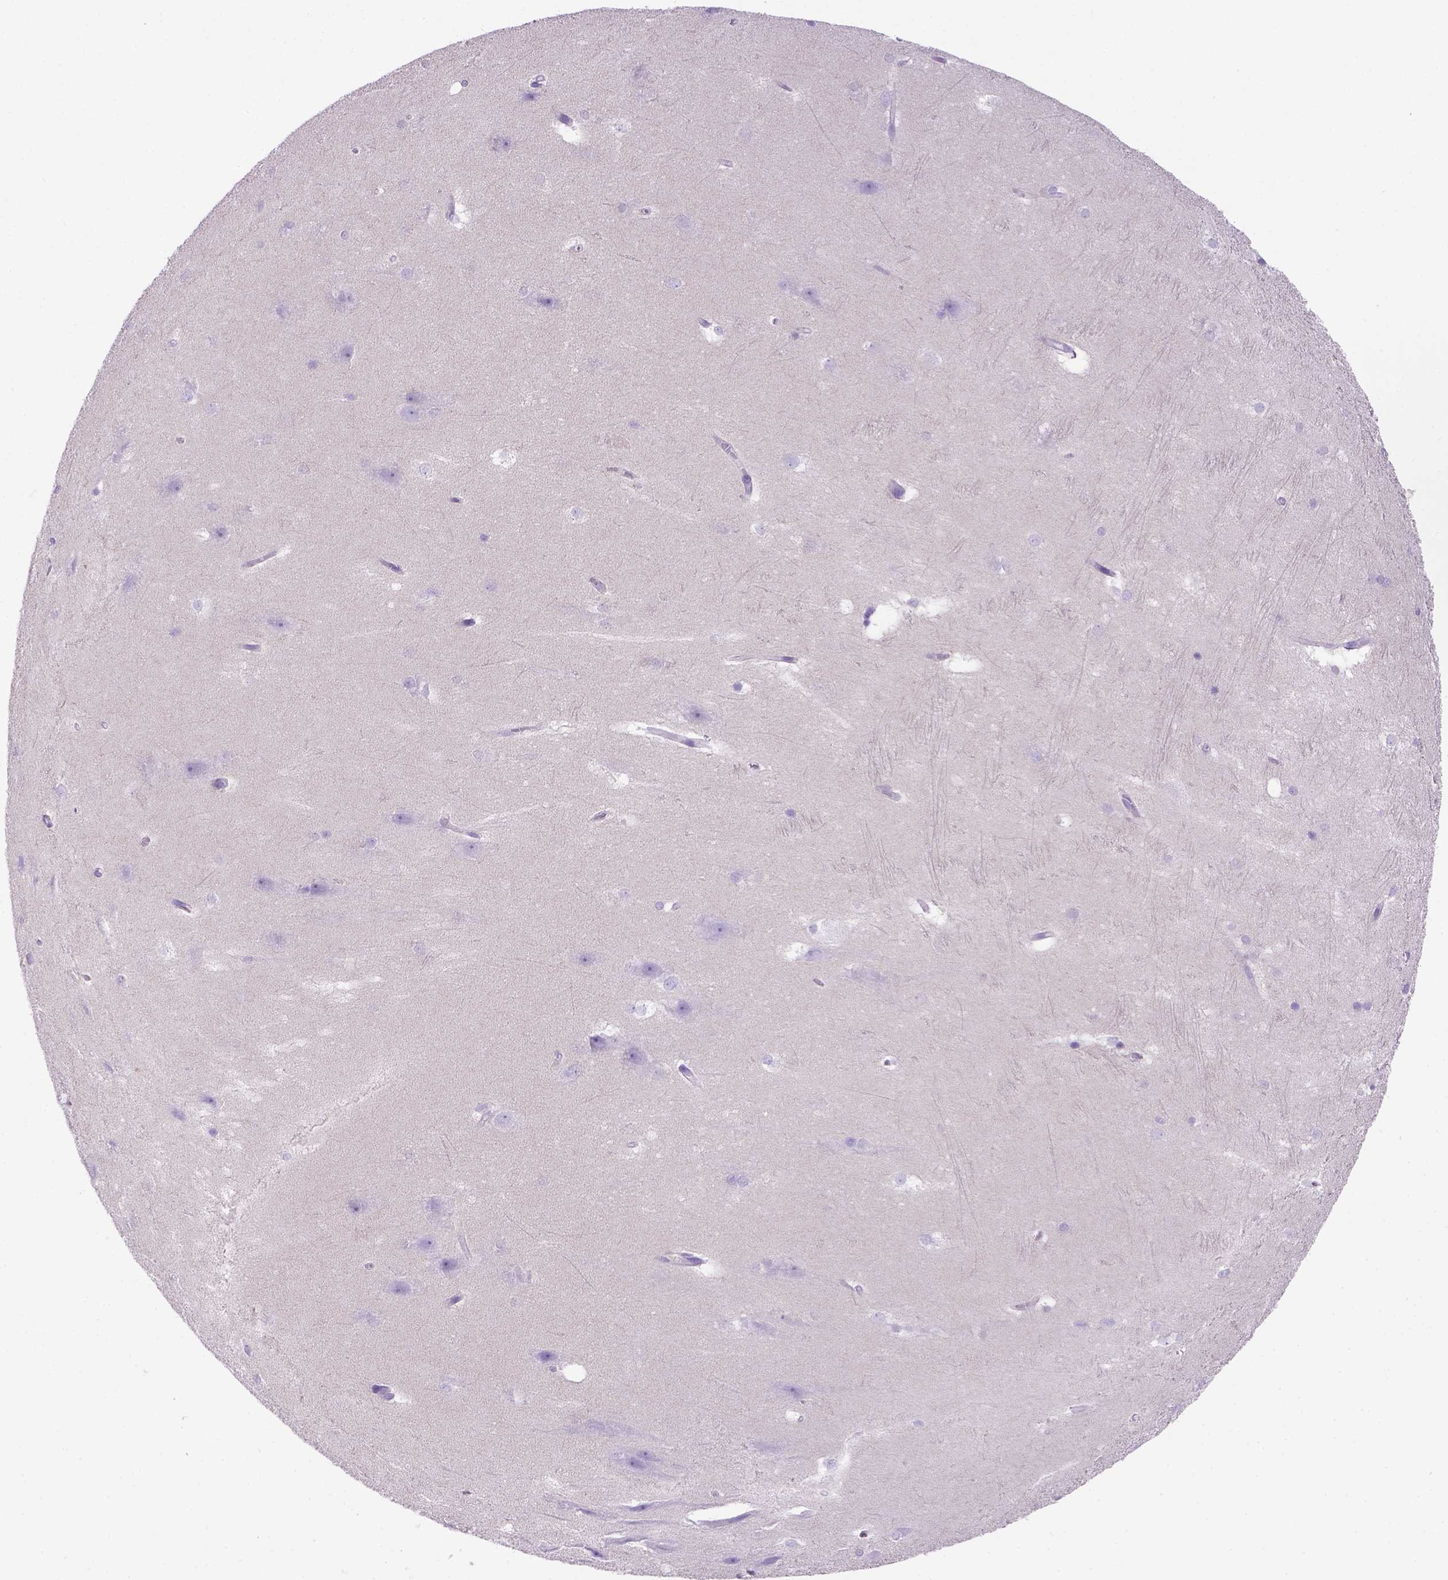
{"staining": {"intensity": "negative", "quantity": "none", "location": "none"}, "tissue": "hippocampus", "cell_type": "Glial cells", "image_type": "normal", "snomed": [{"axis": "morphology", "description": "Normal tissue, NOS"}, {"axis": "topography", "description": "Cerebral cortex"}, {"axis": "topography", "description": "Hippocampus"}], "caption": "The histopathology image reveals no staining of glial cells in benign hippocampus.", "gene": "SIRPD", "patient": {"sex": "female", "age": 19}}